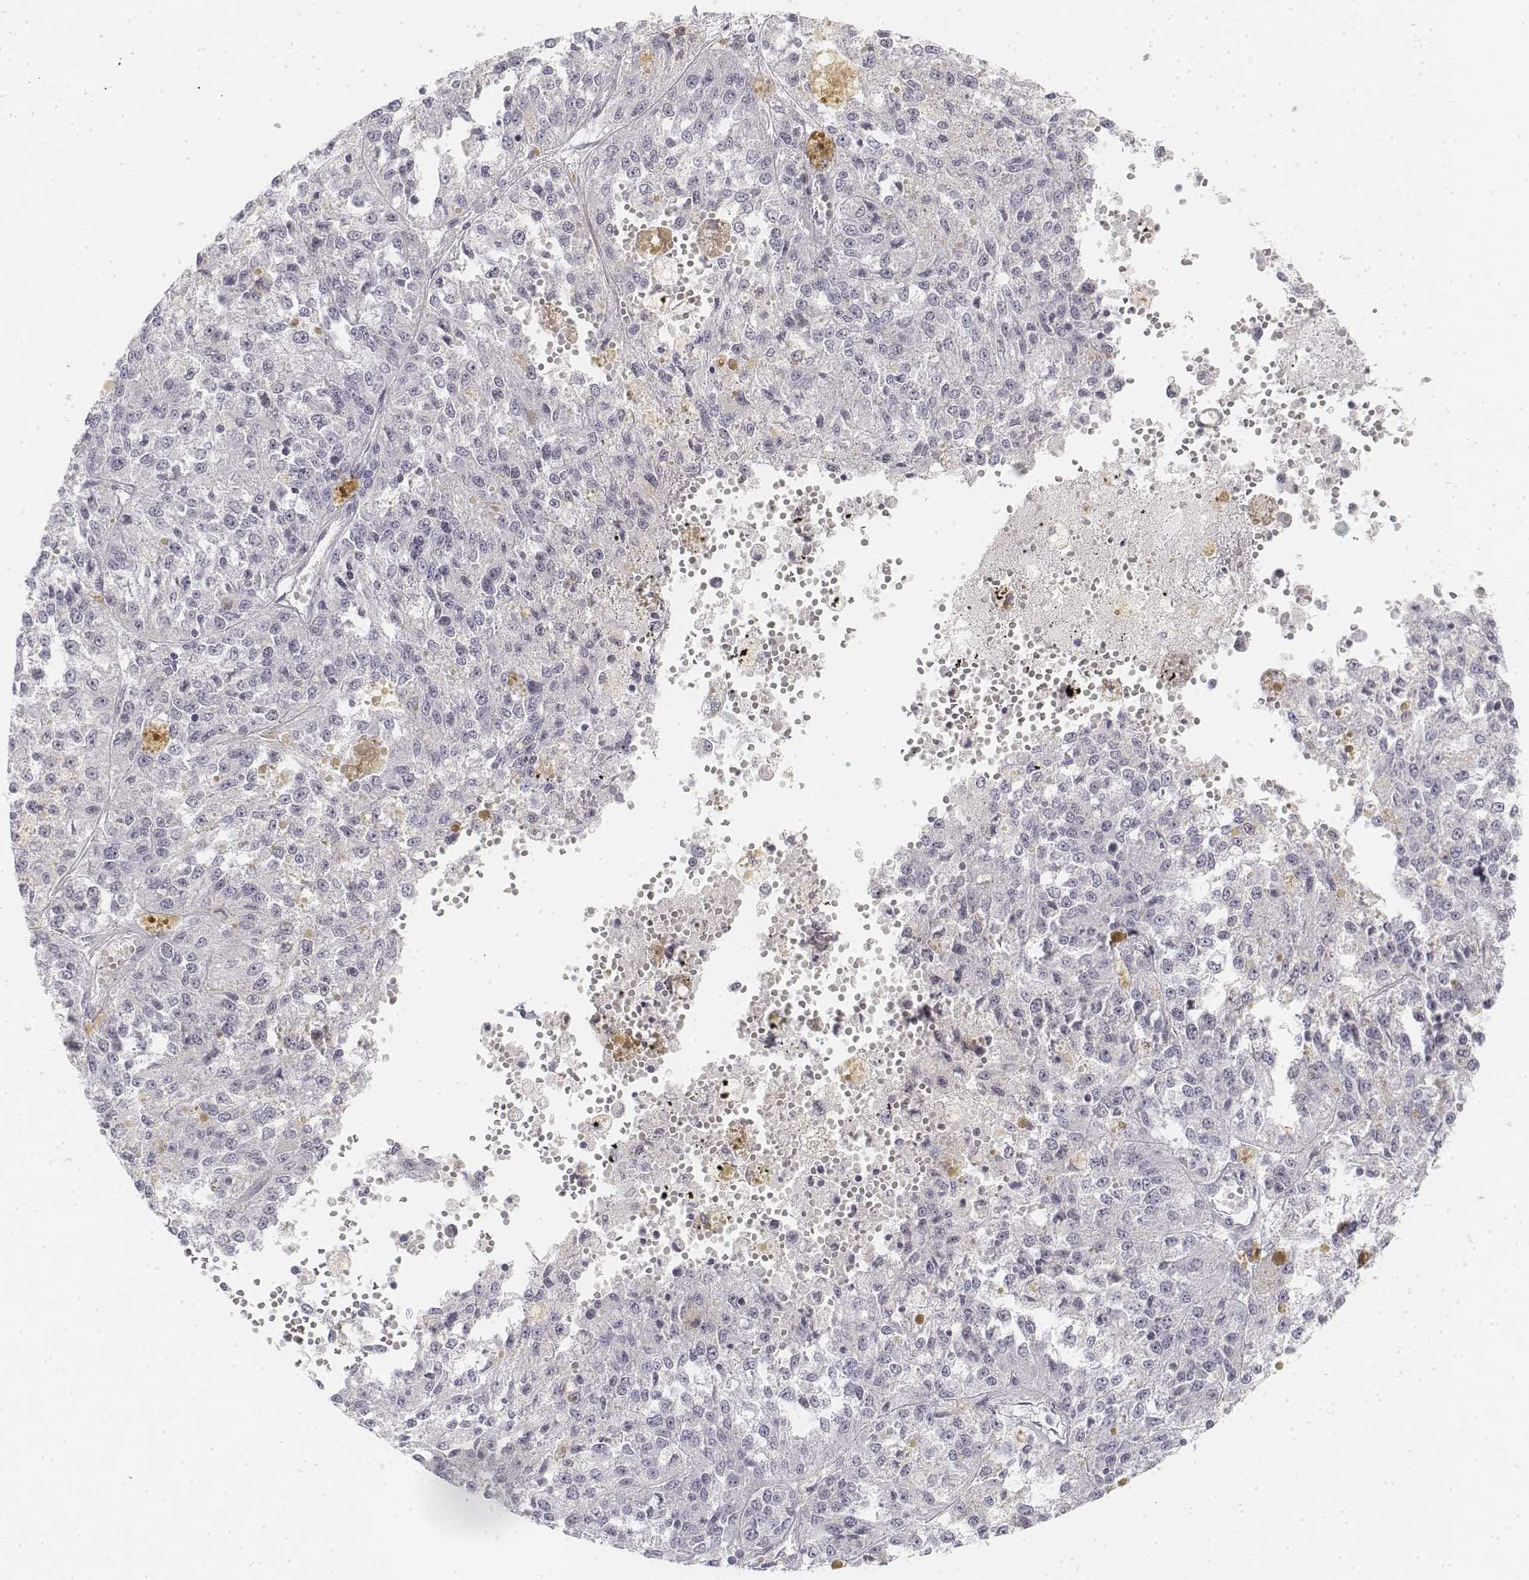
{"staining": {"intensity": "negative", "quantity": "none", "location": "none"}, "tissue": "melanoma", "cell_type": "Tumor cells", "image_type": "cancer", "snomed": [{"axis": "morphology", "description": "Malignant melanoma, Metastatic site"}, {"axis": "topography", "description": "Lymph node"}], "caption": "Protein analysis of melanoma demonstrates no significant expression in tumor cells. Brightfield microscopy of IHC stained with DAB (brown) and hematoxylin (blue), captured at high magnification.", "gene": "KRT25", "patient": {"sex": "female", "age": 64}}